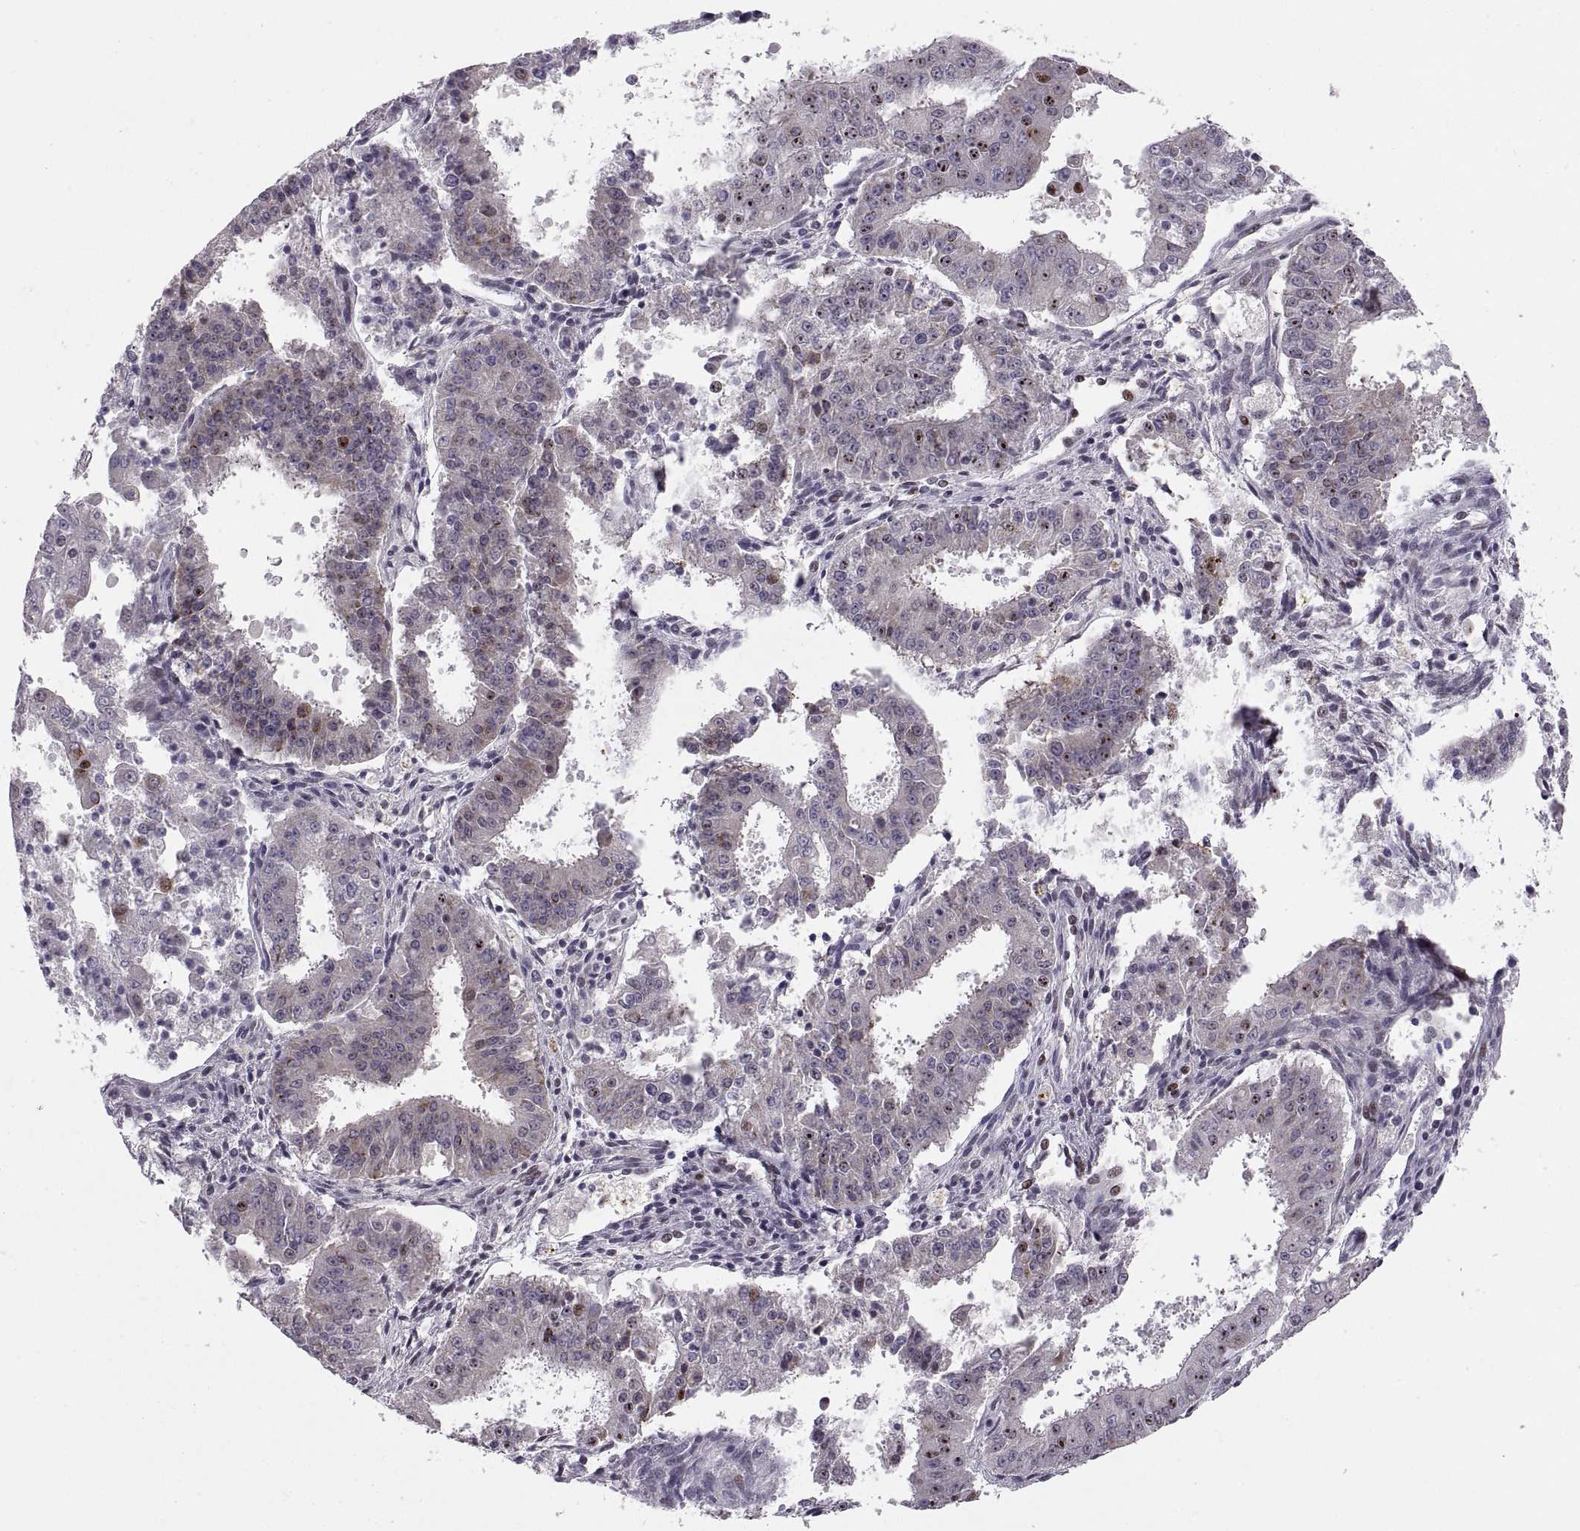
{"staining": {"intensity": "negative", "quantity": "none", "location": "none"}, "tissue": "ovarian cancer", "cell_type": "Tumor cells", "image_type": "cancer", "snomed": [{"axis": "morphology", "description": "Carcinoma, endometroid"}, {"axis": "topography", "description": "Ovary"}], "caption": "Immunohistochemistry (IHC) histopathology image of human endometroid carcinoma (ovarian) stained for a protein (brown), which shows no staining in tumor cells.", "gene": "SNAI1", "patient": {"sex": "female", "age": 42}}